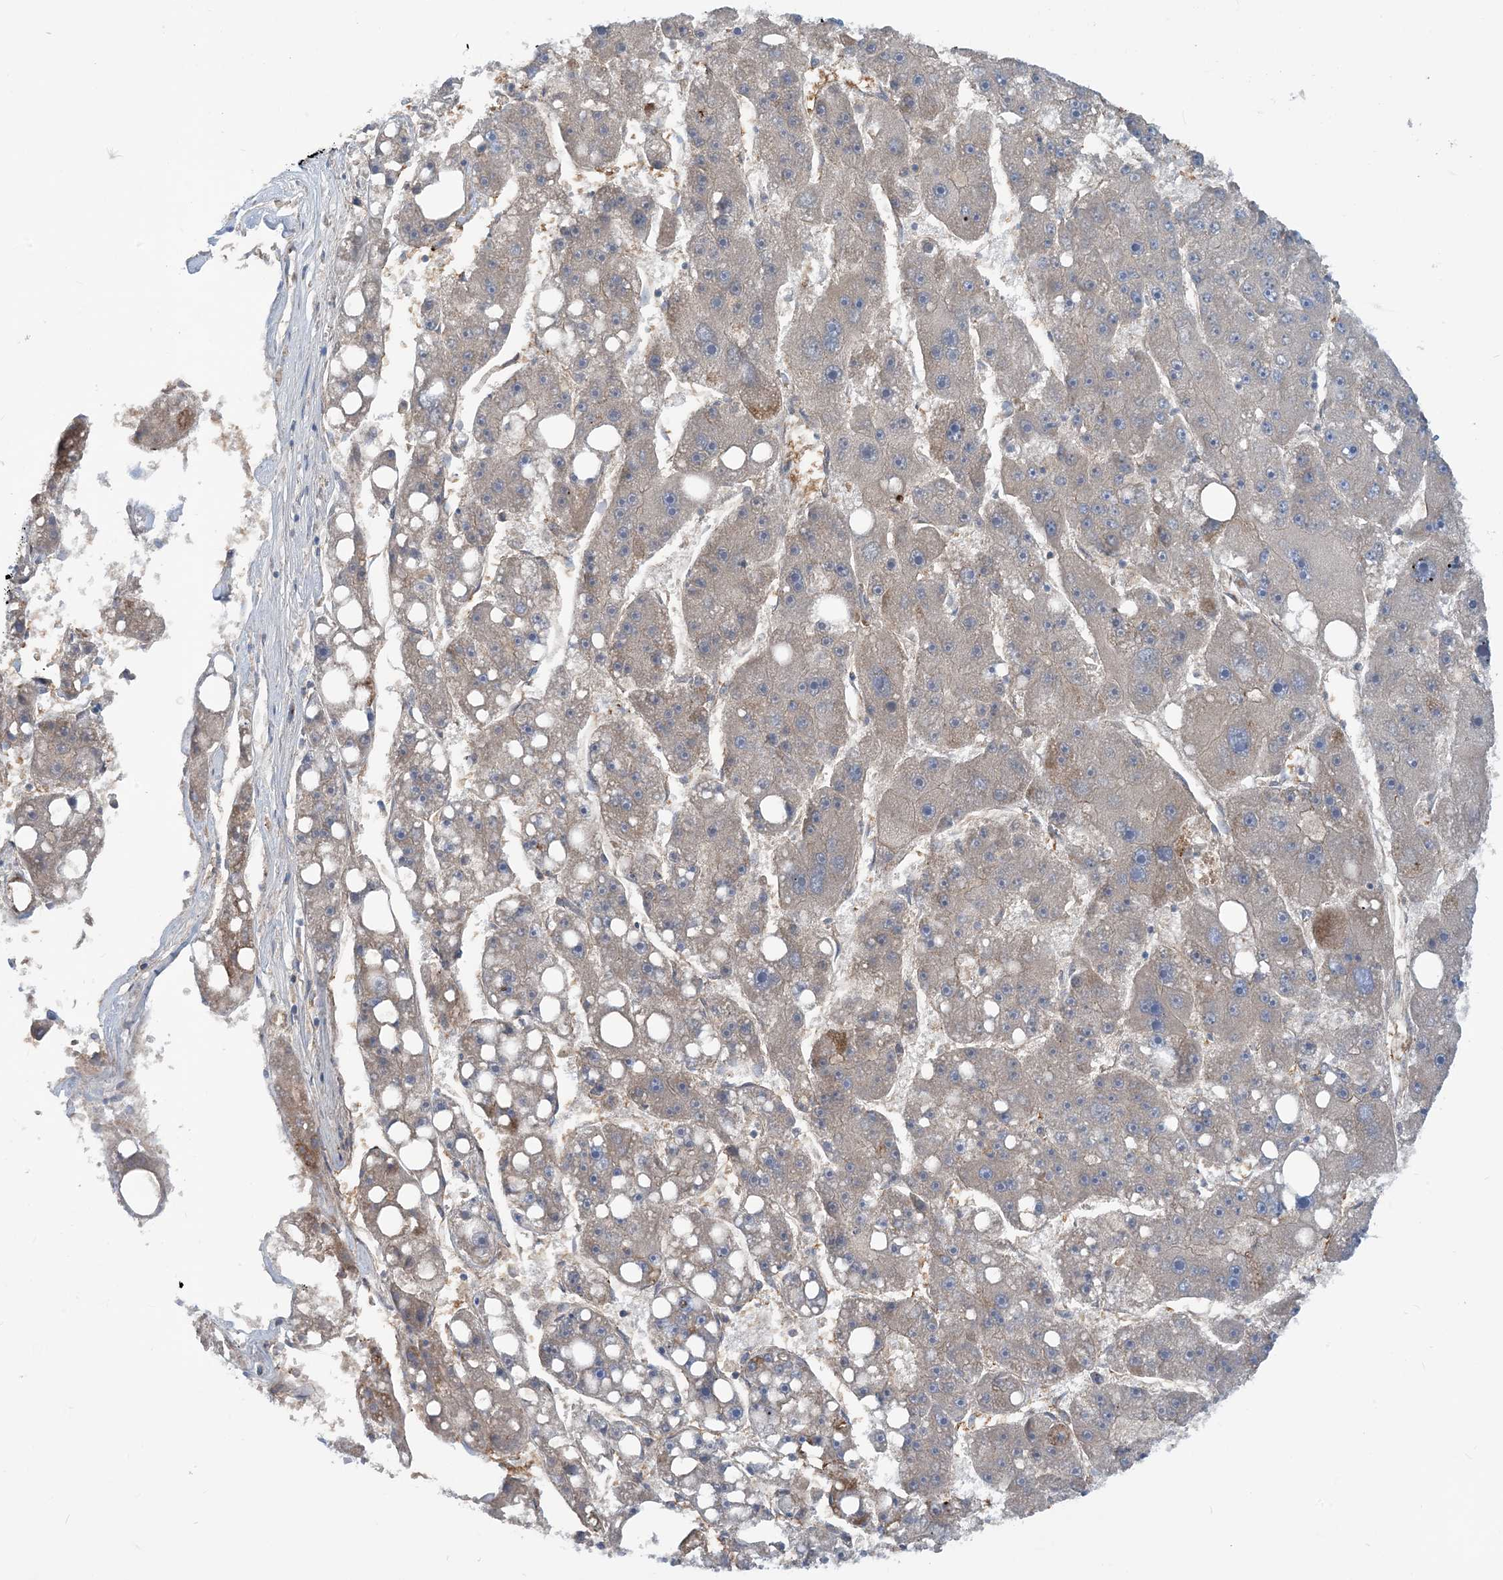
{"staining": {"intensity": "weak", "quantity": ">75%", "location": "cytoplasmic/membranous"}, "tissue": "liver cancer", "cell_type": "Tumor cells", "image_type": "cancer", "snomed": [{"axis": "morphology", "description": "Carcinoma, Hepatocellular, NOS"}, {"axis": "topography", "description": "Liver"}], "caption": "Tumor cells demonstrate weak cytoplasmic/membranous staining in approximately >75% of cells in liver hepatocellular carcinoma. Nuclei are stained in blue.", "gene": "PHOSPHO2", "patient": {"sex": "female", "age": 61}}